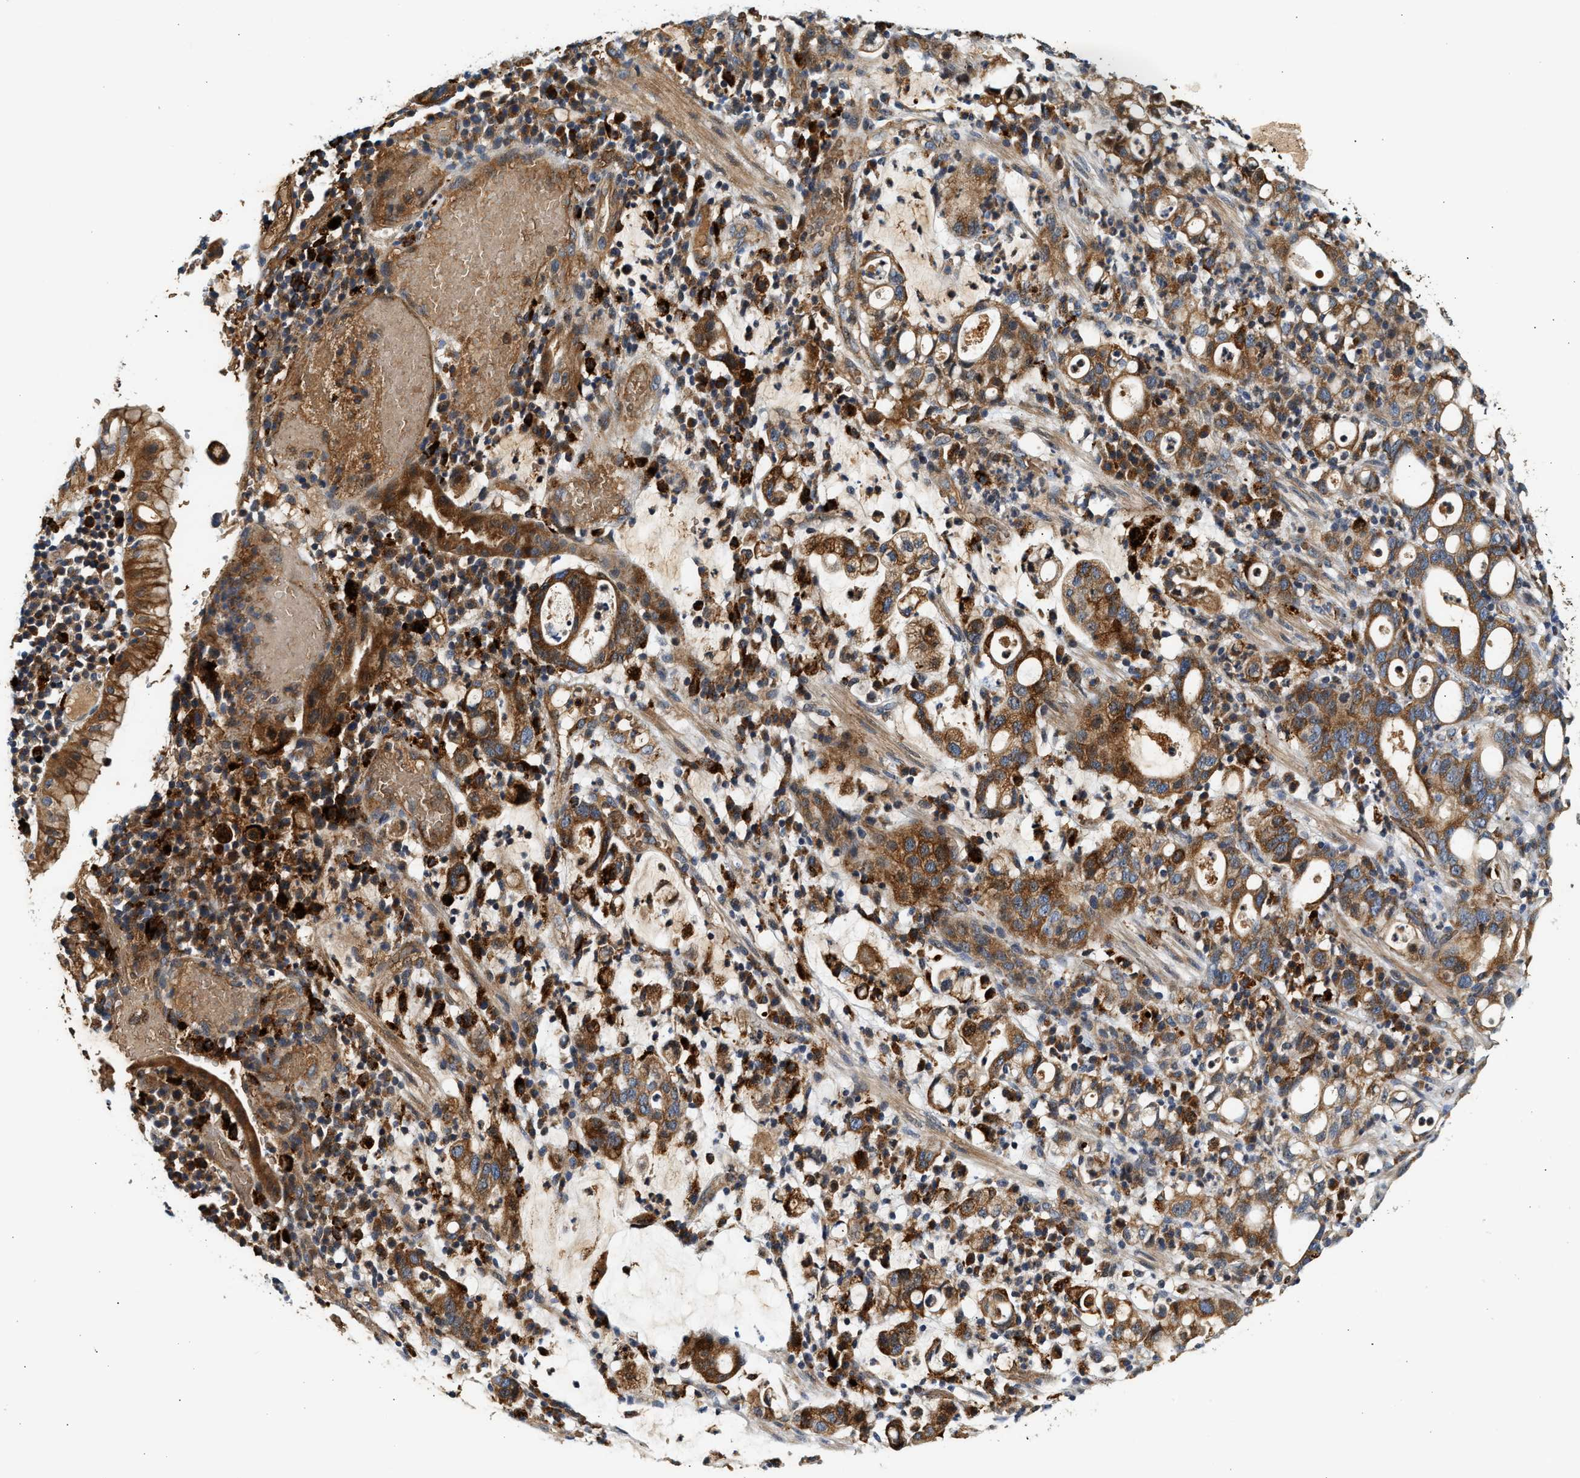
{"staining": {"intensity": "moderate", "quantity": ">75%", "location": "cytoplasmic/membranous"}, "tissue": "stomach cancer", "cell_type": "Tumor cells", "image_type": "cancer", "snomed": [{"axis": "morphology", "description": "Adenocarcinoma, NOS"}, {"axis": "topography", "description": "Stomach"}], "caption": "Immunohistochemistry photomicrograph of human stomach cancer (adenocarcinoma) stained for a protein (brown), which demonstrates medium levels of moderate cytoplasmic/membranous expression in about >75% of tumor cells.", "gene": "PLD3", "patient": {"sex": "female", "age": 75}}